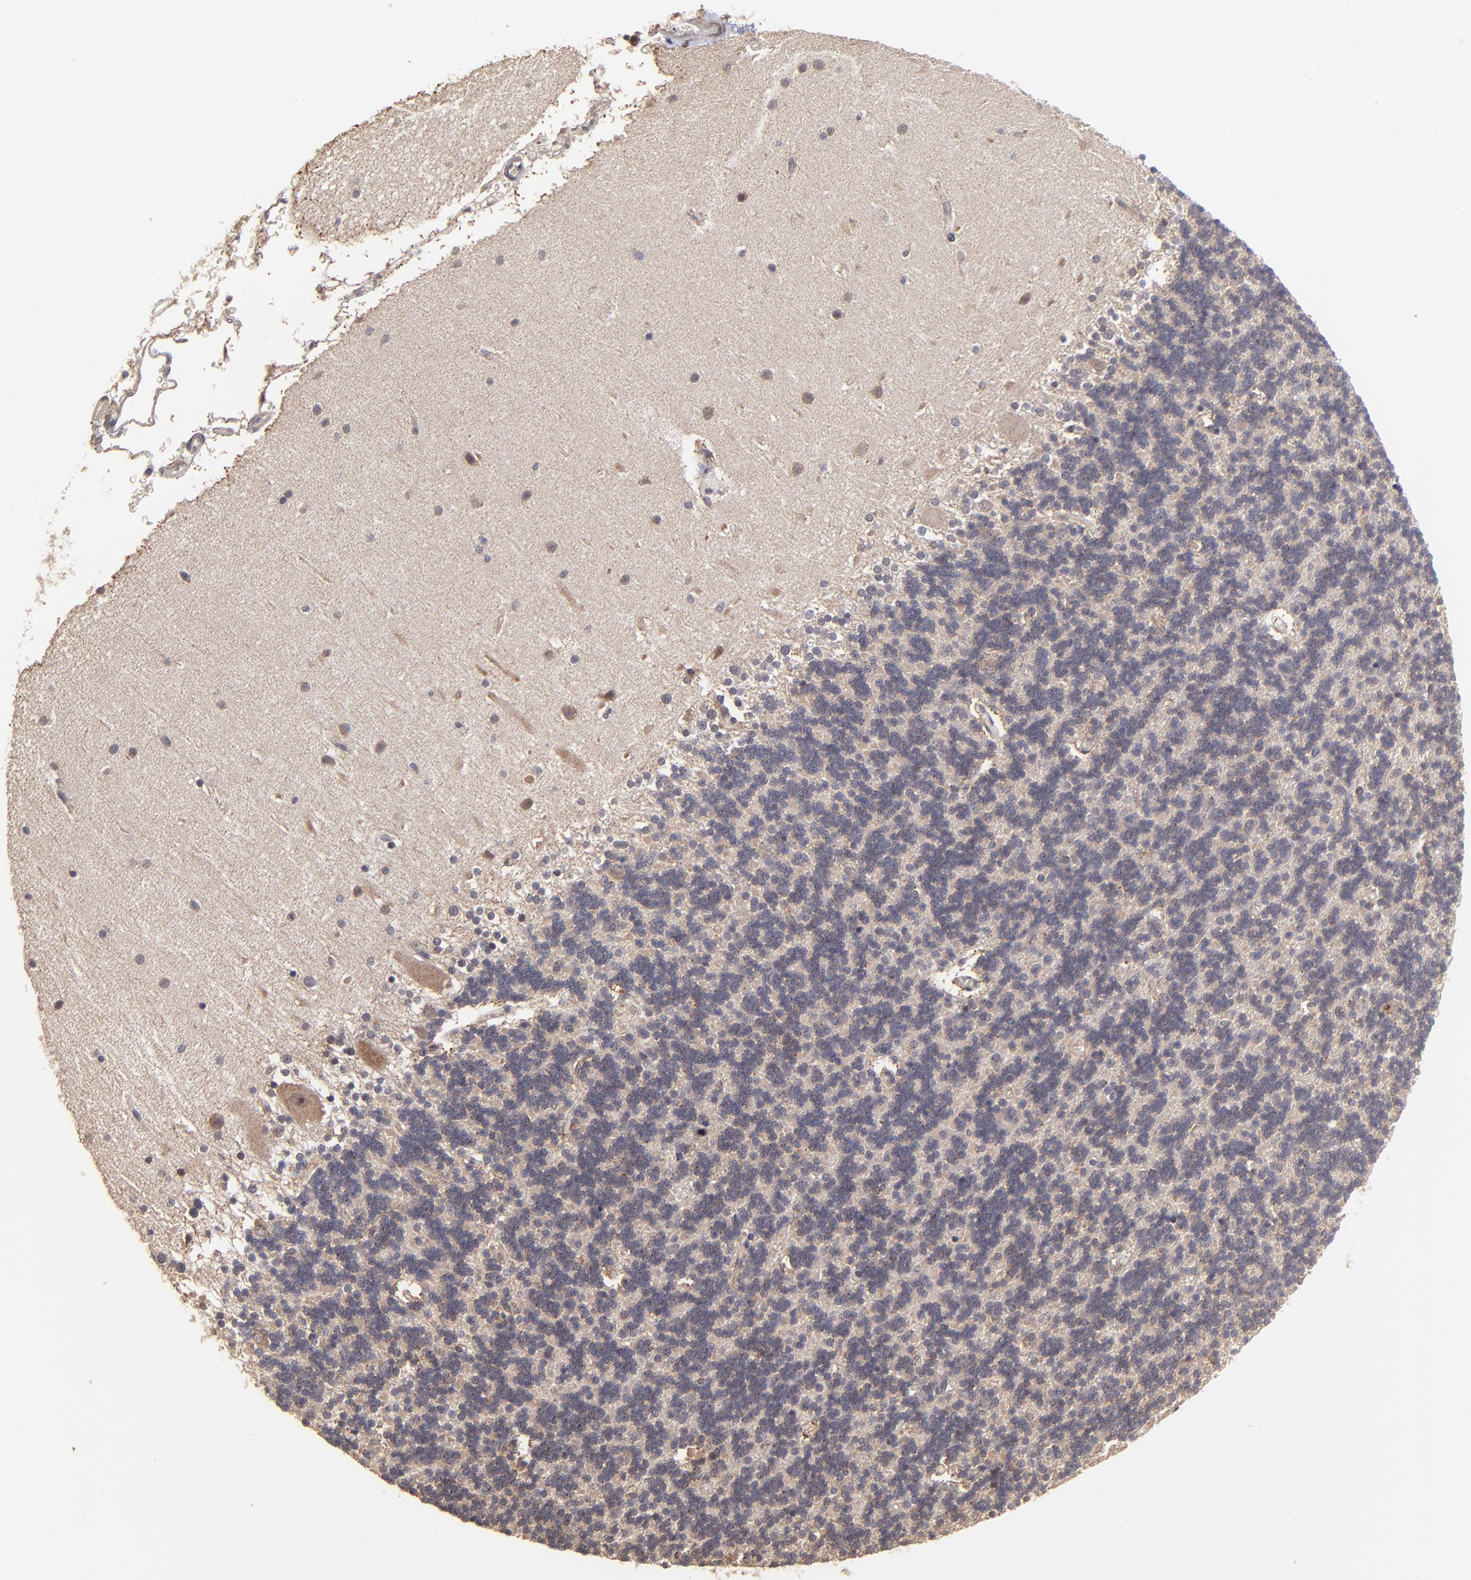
{"staining": {"intensity": "negative", "quantity": "none", "location": "none"}, "tissue": "cerebellum", "cell_type": "Cells in granular layer", "image_type": "normal", "snomed": [{"axis": "morphology", "description": "Normal tissue, NOS"}, {"axis": "topography", "description": "Cerebellum"}], "caption": "The histopathology image displays no staining of cells in granular layer in normal cerebellum. (DAB (3,3'-diaminobenzidine) IHC with hematoxylin counter stain).", "gene": "BAIAP2L2", "patient": {"sex": "female", "age": 54}}